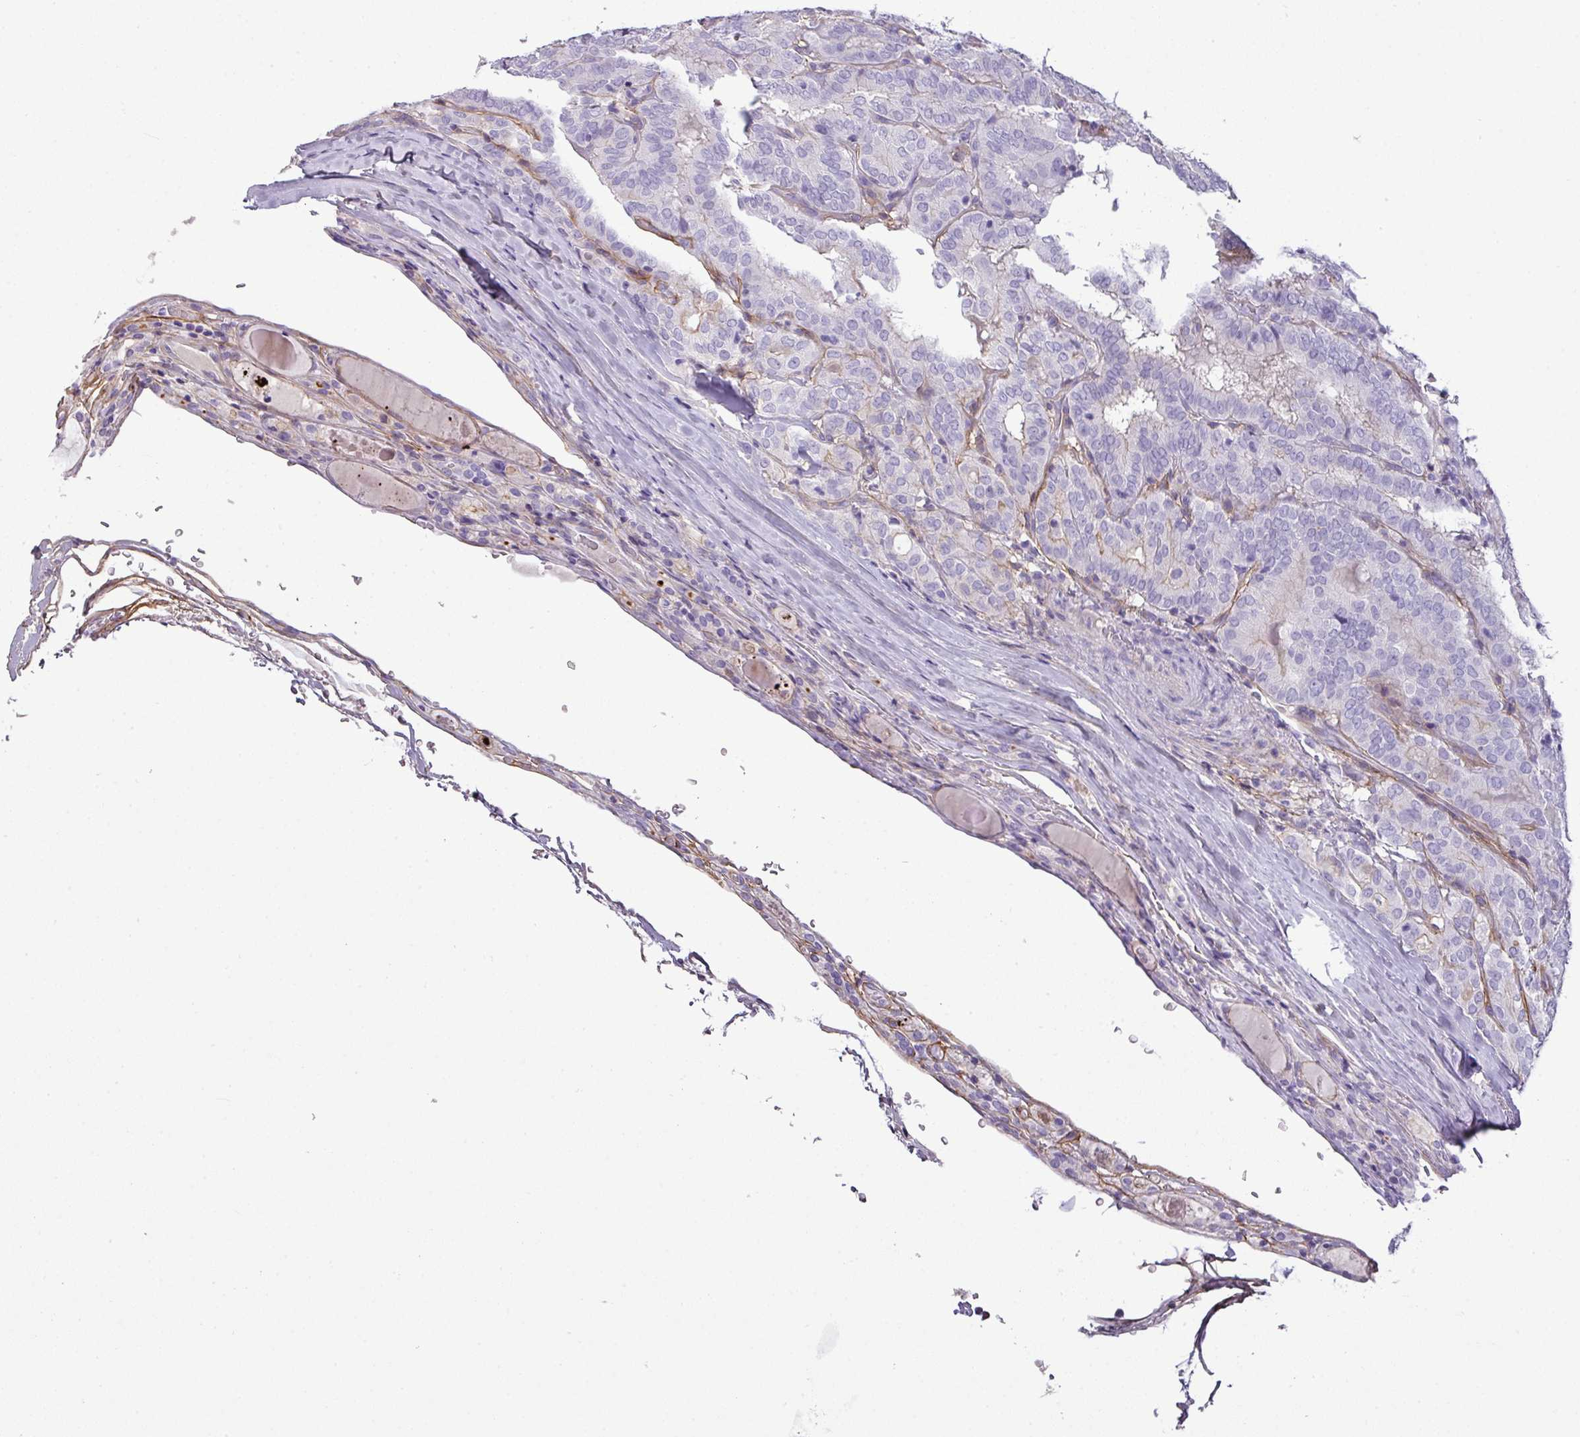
{"staining": {"intensity": "negative", "quantity": "none", "location": "none"}, "tissue": "thyroid cancer", "cell_type": "Tumor cells", "image_type": "cancer", "snomed": [{"axis": "morphology", "description": "Papillary adenocarcinoma, NOS"}, {"axis": "topography", "description": "Thyroid gland"}], "caption": "IHC of papillary adenocarcinoma (thyroid) demonstrates no staining in tumor cells.", "gene": "PARD6G", "patient": {"sex": "female", "age": 72}}